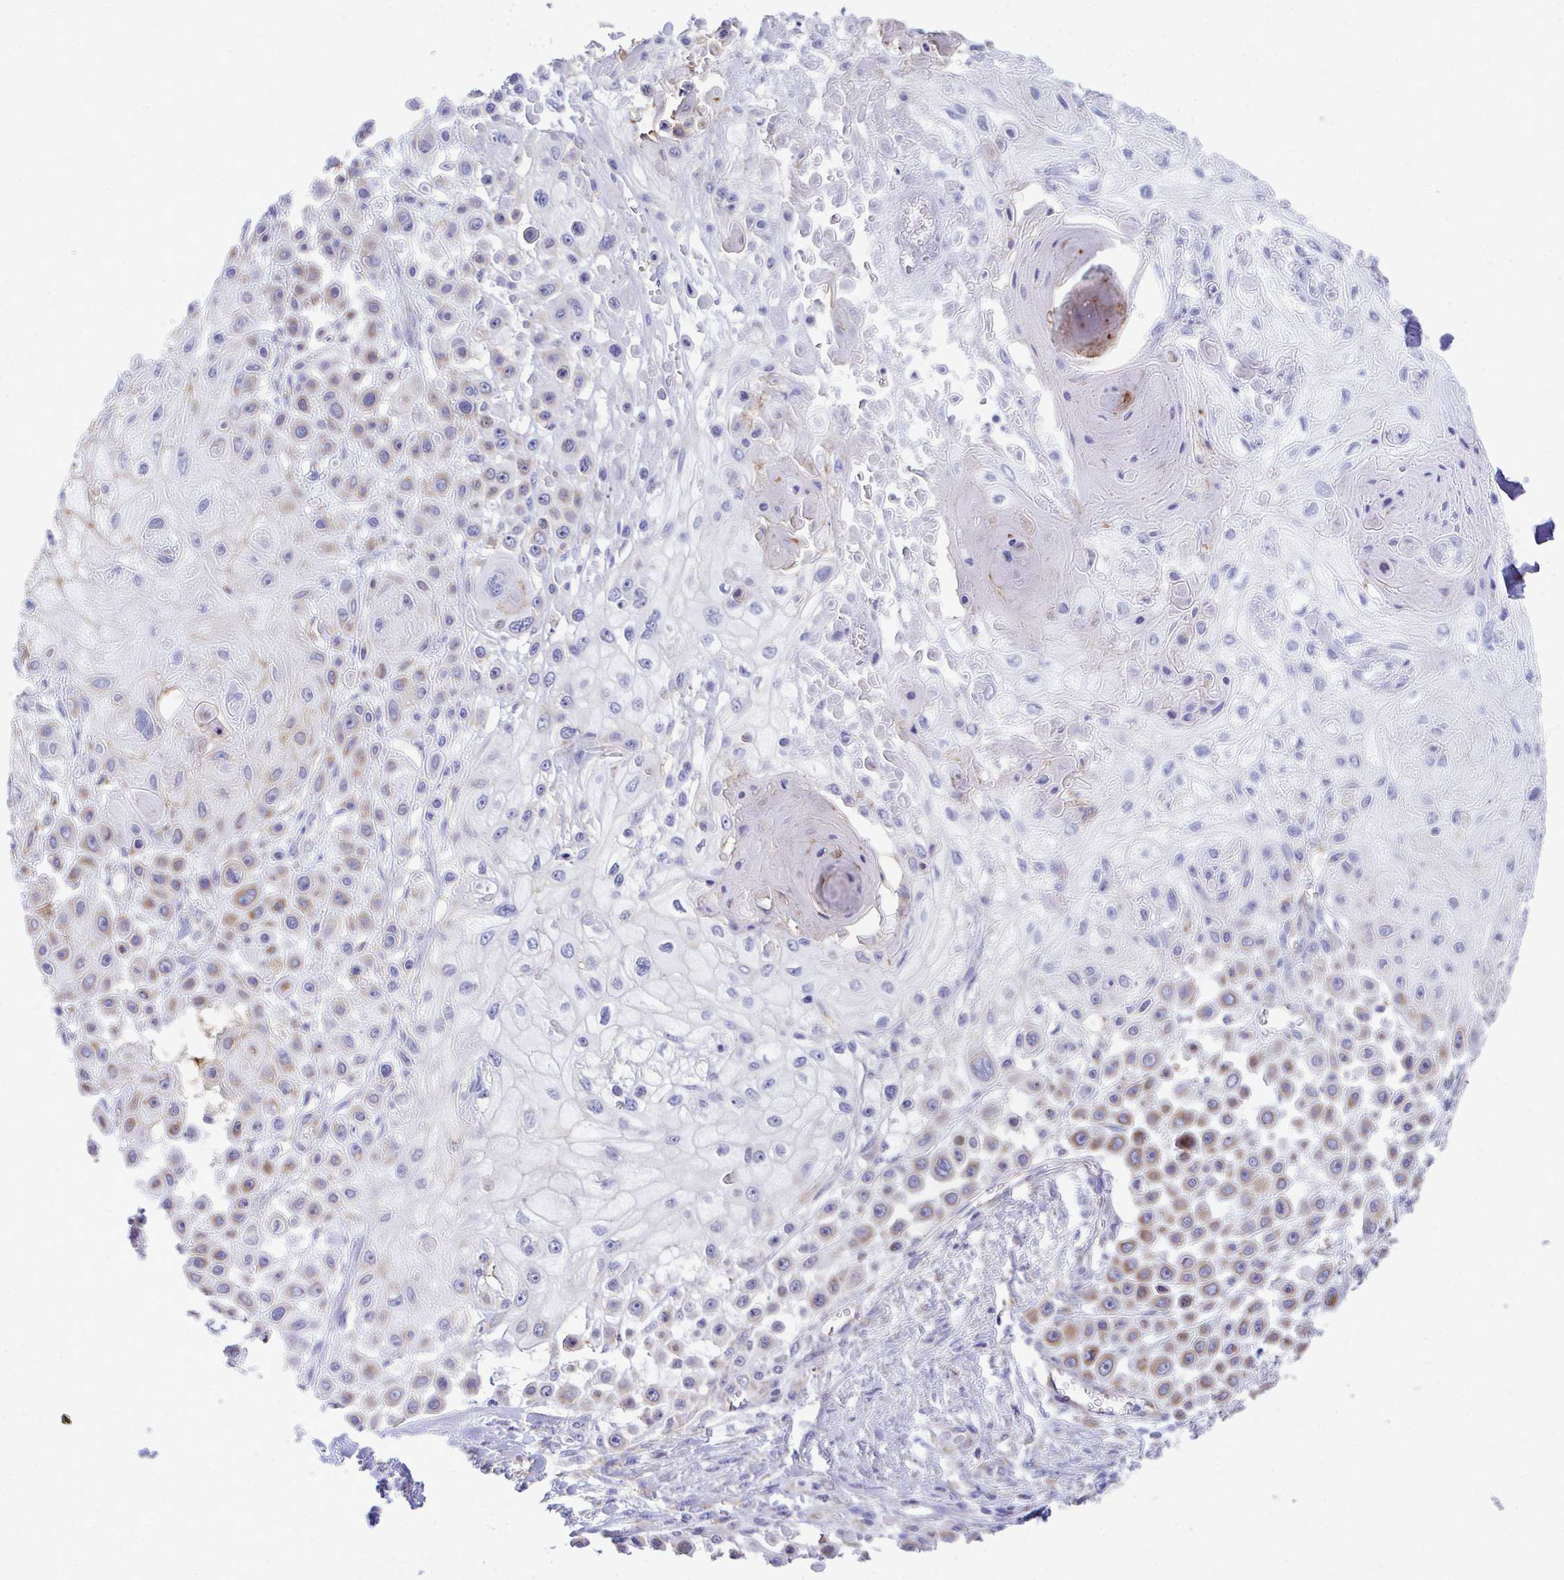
{"staining": {"intensity": "moderate", "quantity": "25%-75%", "location": "cytoplasmic/membranous"}, "tissue": "skin cancer", "cell_type": "Tumor cells", "image_type": "cancer", "snomed": [{"axis": "morphology", "description": "Squamous cell carcinoma, NOS"}, {"axis": "topography", "description": "Skin"}], "caption": "Immunohistochemistry (IHC) image of skin squamous cell carcinoma stained for a protein (brown), which exhibits medium levels of moderate cytoplasmic/membranous staining in about 25%-75% of tumor cells.", "gene": "MRPL19", "patient": {"sex": "male", "age": 67}}